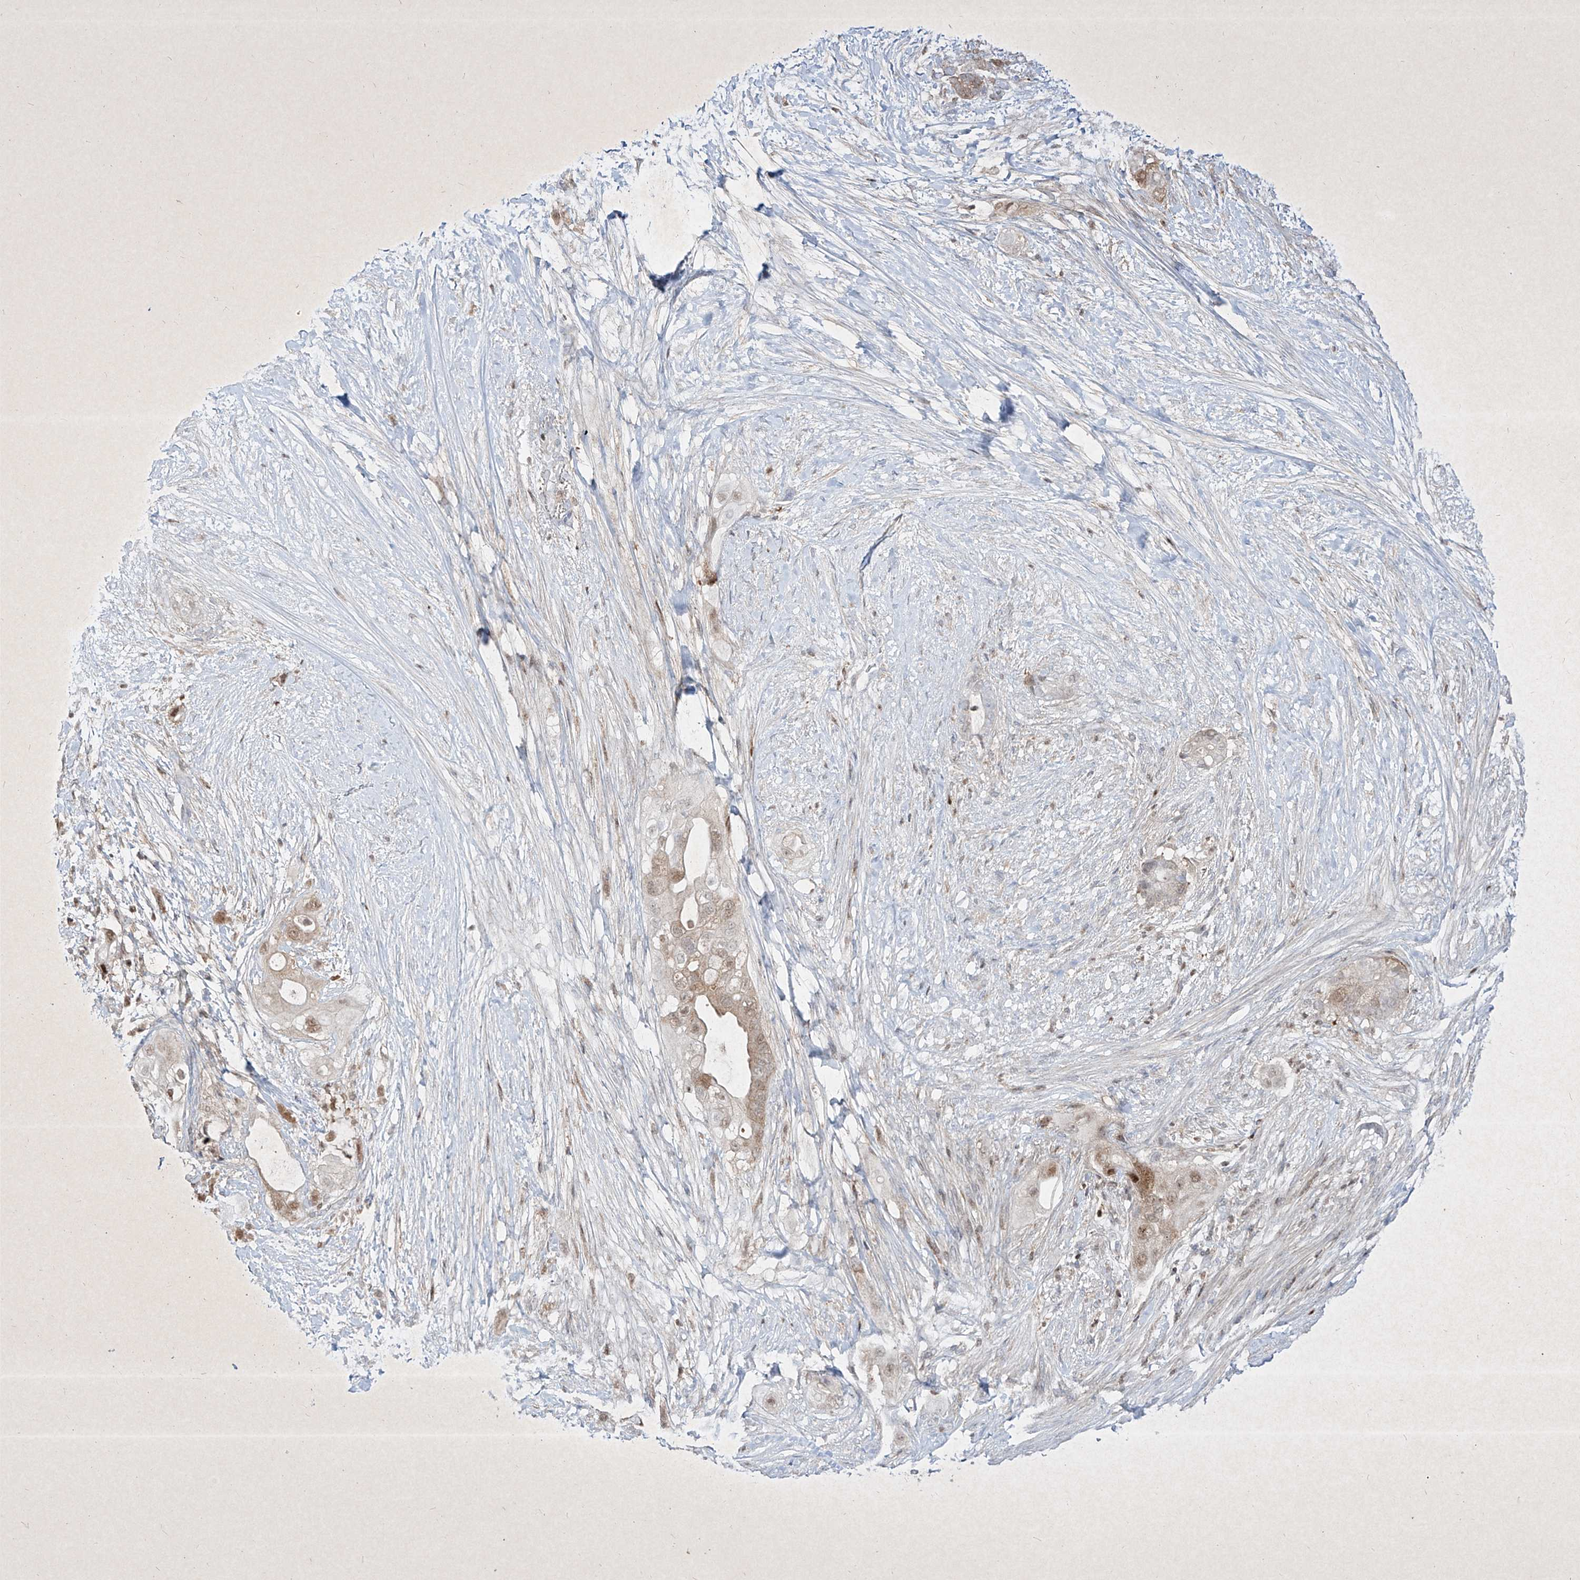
{"staining": {"intensity": "moderate", "quantity": "<25%", "location": "cytoplasmic/membranous,nuclear"}, "tissue": "pancreatic cancer", "cell_type": "Tumor cells", "image_type": "cancer", "snomed": [{"axis": "morphology", "description": "Adenocarcinoma, NOS"}, {"axis": "topography", "description": "Pancreas"}], "caption": "A micrograph of human adenocarcinoma (pancreatic) stained for a protein shows moderate cytoplasmic/membranous and nuclear brown staining in tumor cells.", "gene": "PSMB10", "patient": {"sex": "male", "age": 53}}